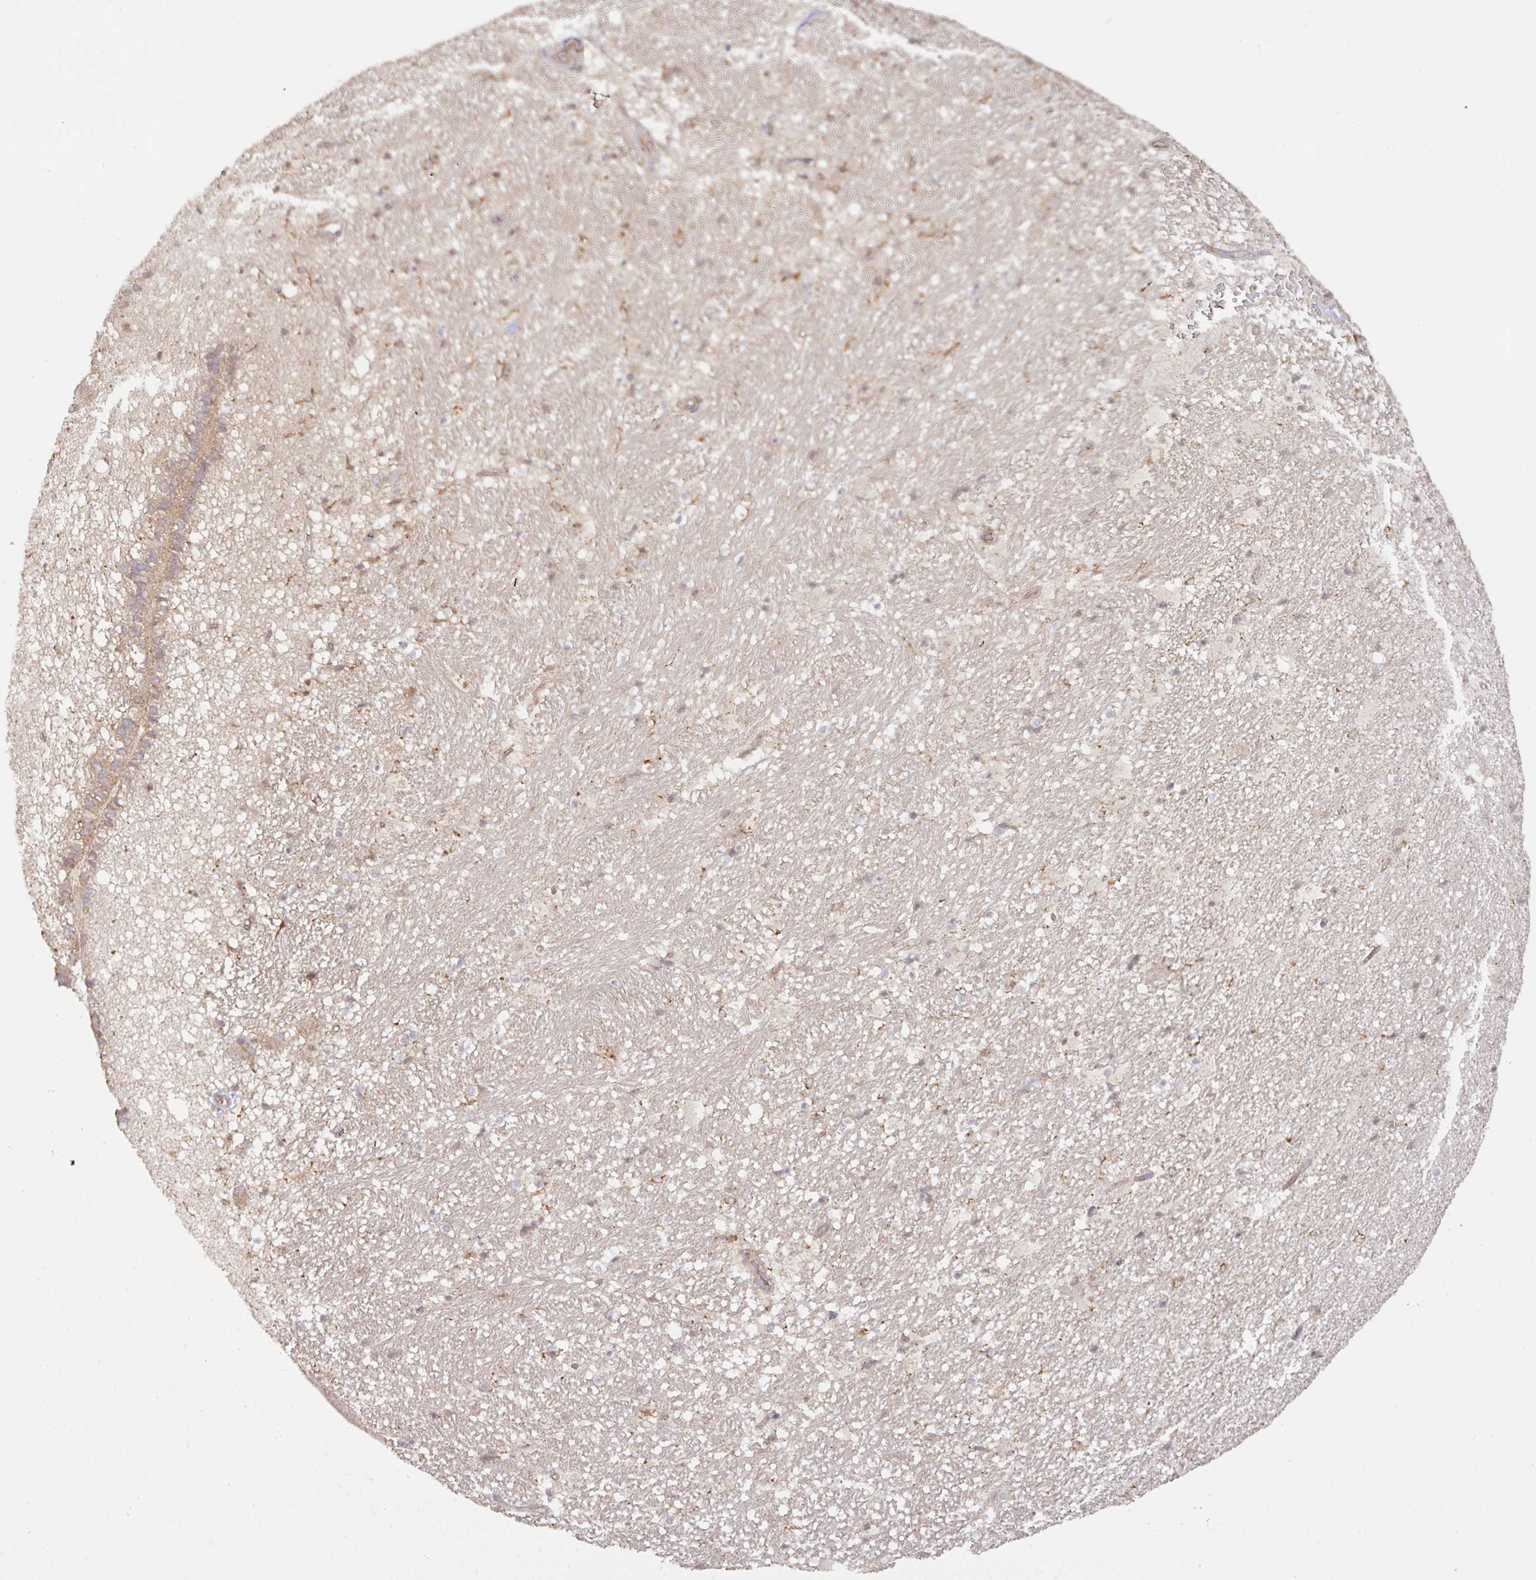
{"staining": {"intensity": "moderate", "quantity": "<25%", "location": "cytoplasmic/membranous"}, "tissue": "hippocampus", "cell_type": "Glial cells", "image_type": "normal", "snomed": [{"axis": "morphology", "description": "Normal tissue, NOS"}, {"axis": "topography", "description": "Hippocampus"}], "caption": "Protein expression analysis of benign human hippocampus reveals moderate cytoplasmic/membranous staining in about <25% of glial cells.", "gene": "CYFIP2", "patient": {"sex": "male", "age": 37}}